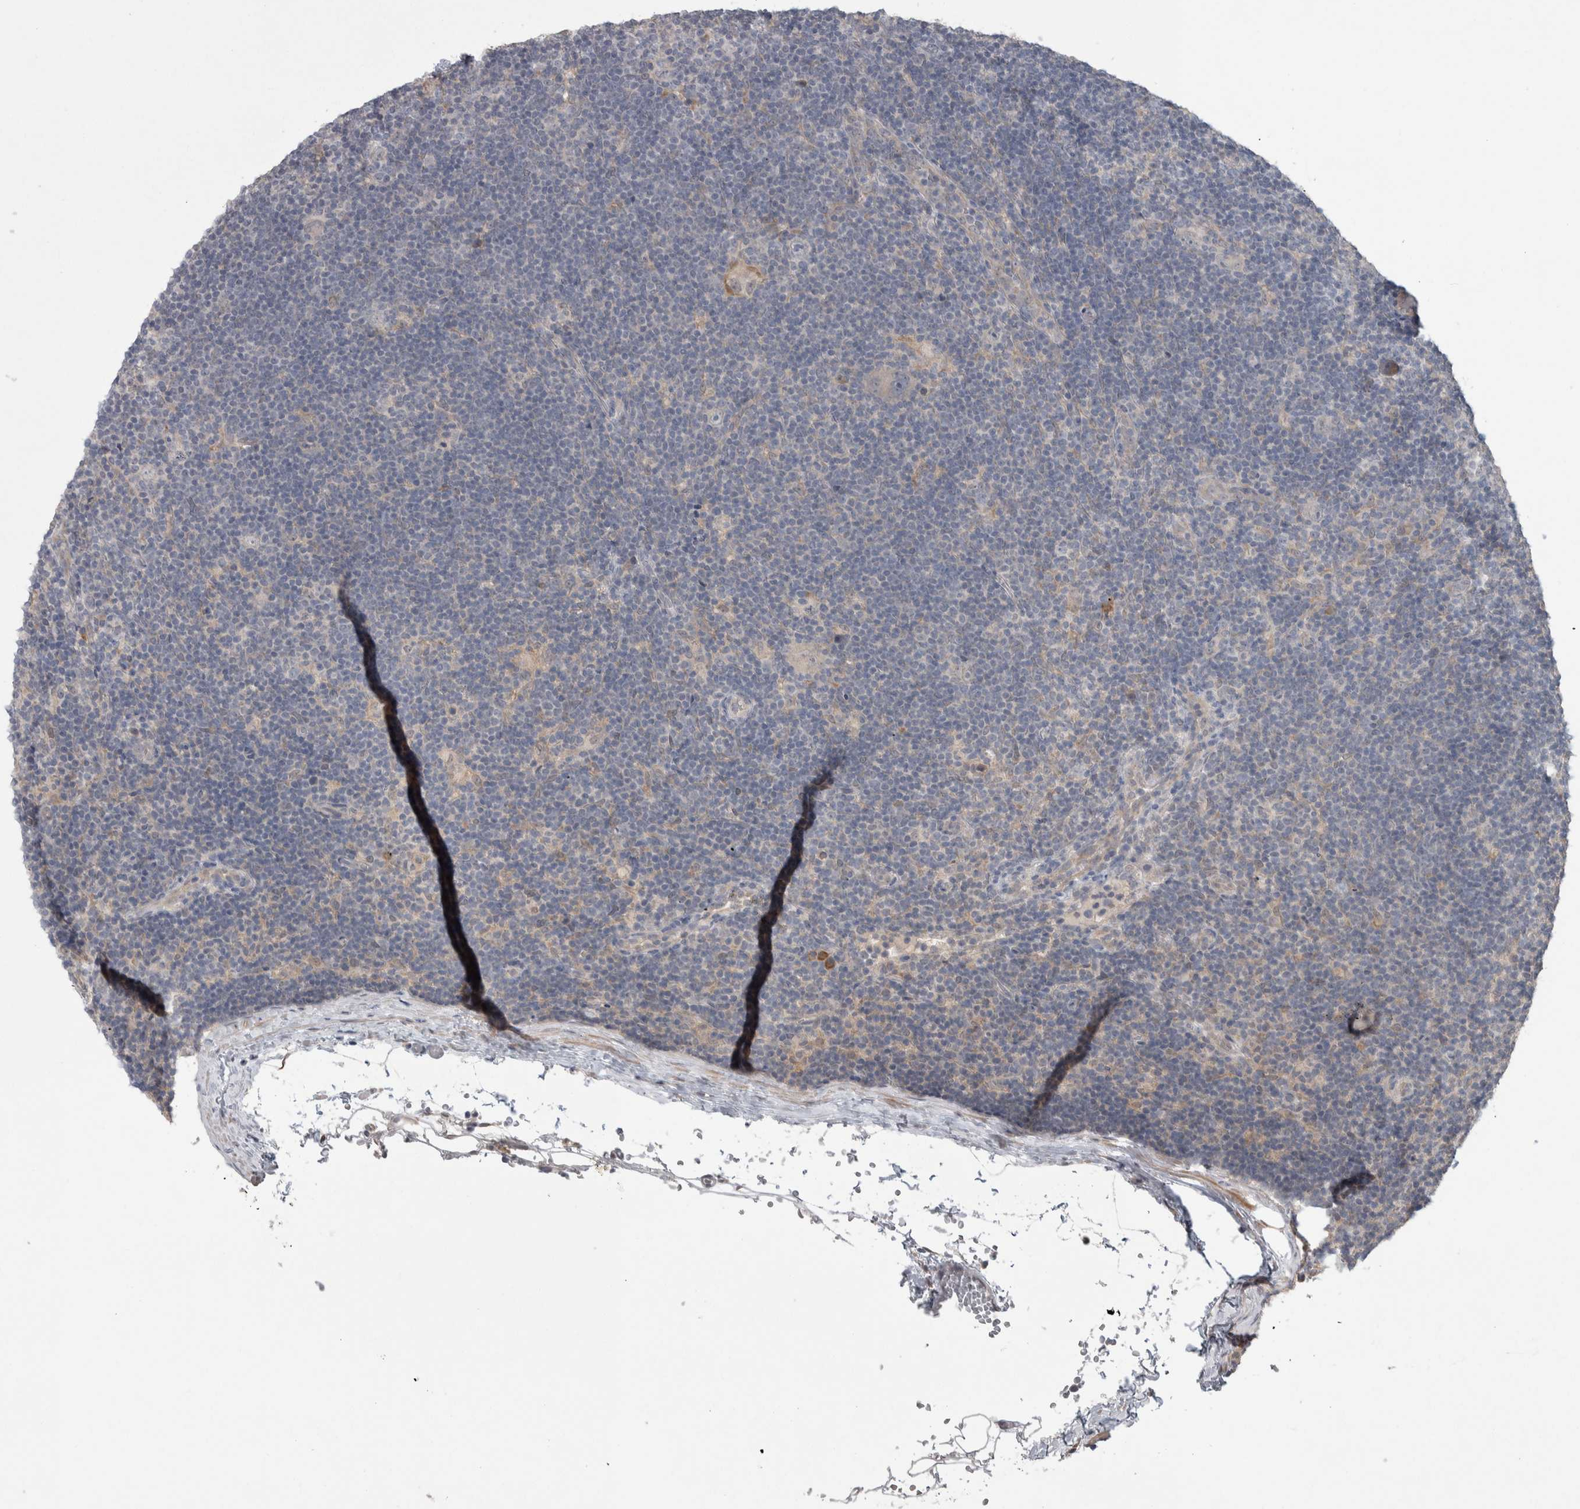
{"staining": {"intensity": "negative", "quantity": "none", "location": "none"}, "tissue": "lymphoma", "cell_type": "Tumor cells", "image_type": "cancer", "snomed": [{"axis": "morphology", "description": "Hodgkin's disease, NOS"}, {"axis": "topography", "description": "Lymph node"}], "caption": "IHC image of human lymphoma stained for a protein (brown), which reveals no positivity in tumor cells.", "gene": "CUL2", "patient": {"sex": "female", "age": 57}}